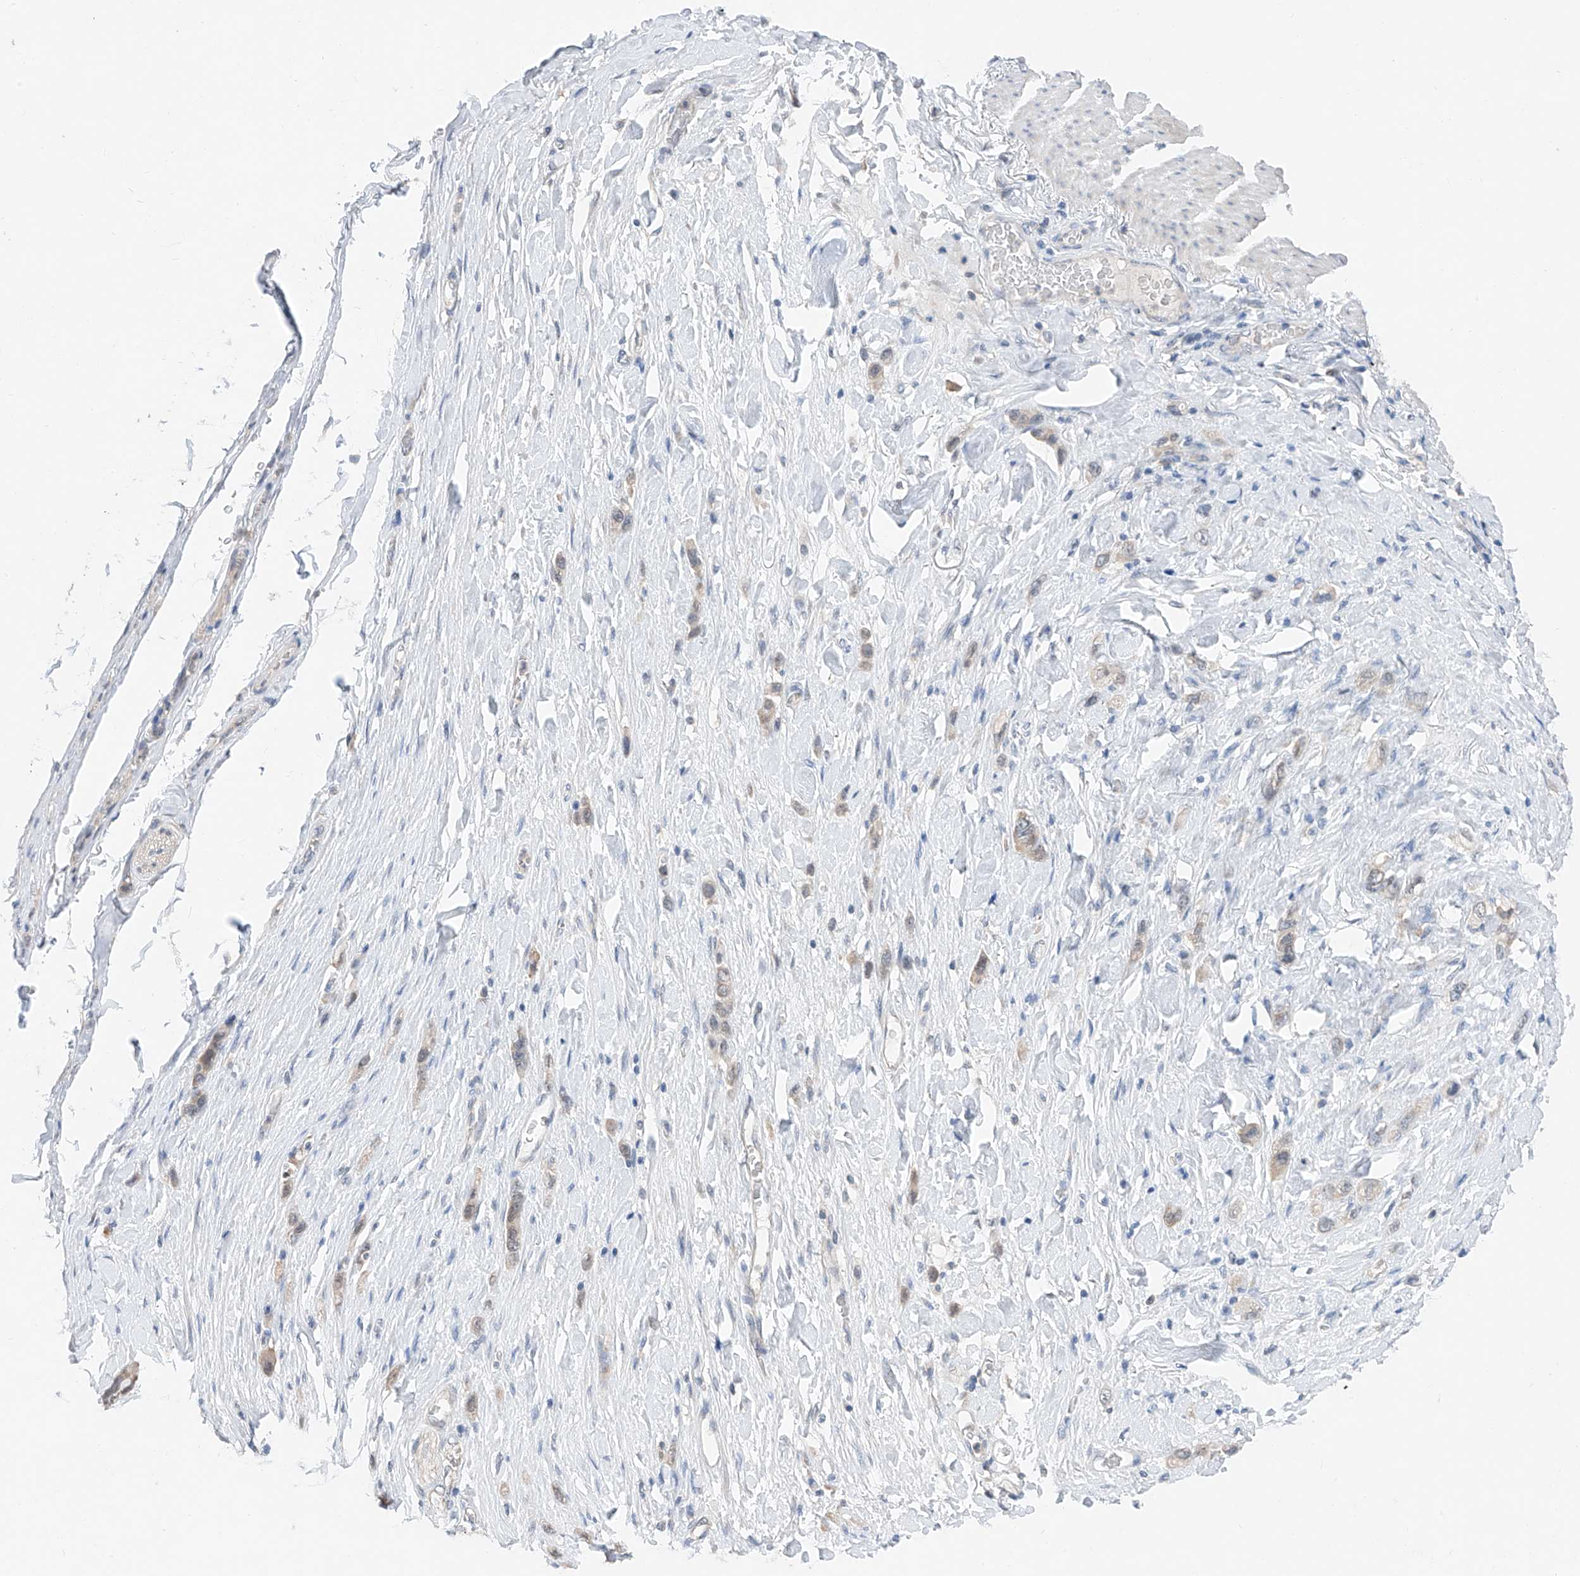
{"staining": {"intensity": "weak", "quantity": "<25%", "location": "cytoplasmic/membranous"}, "tissue": "stomach cancer", "cell_type": "Tumor cells", "image_type": "cancer", "snomed": [{"axis": "morphology", "description": "Adenocarcinoma, NOS"}, {"axis": "topography", "description": "Stomach"}], "caption": "Tumor cells show no significant positivity in stomach adenocarcinoma. (DAB (3,3'-diaminobenzidine) immunohistochemistry with hematoxylin counter stain).", "gene": "FUCA2", "patient": {"sex": "female", "age": 65}}